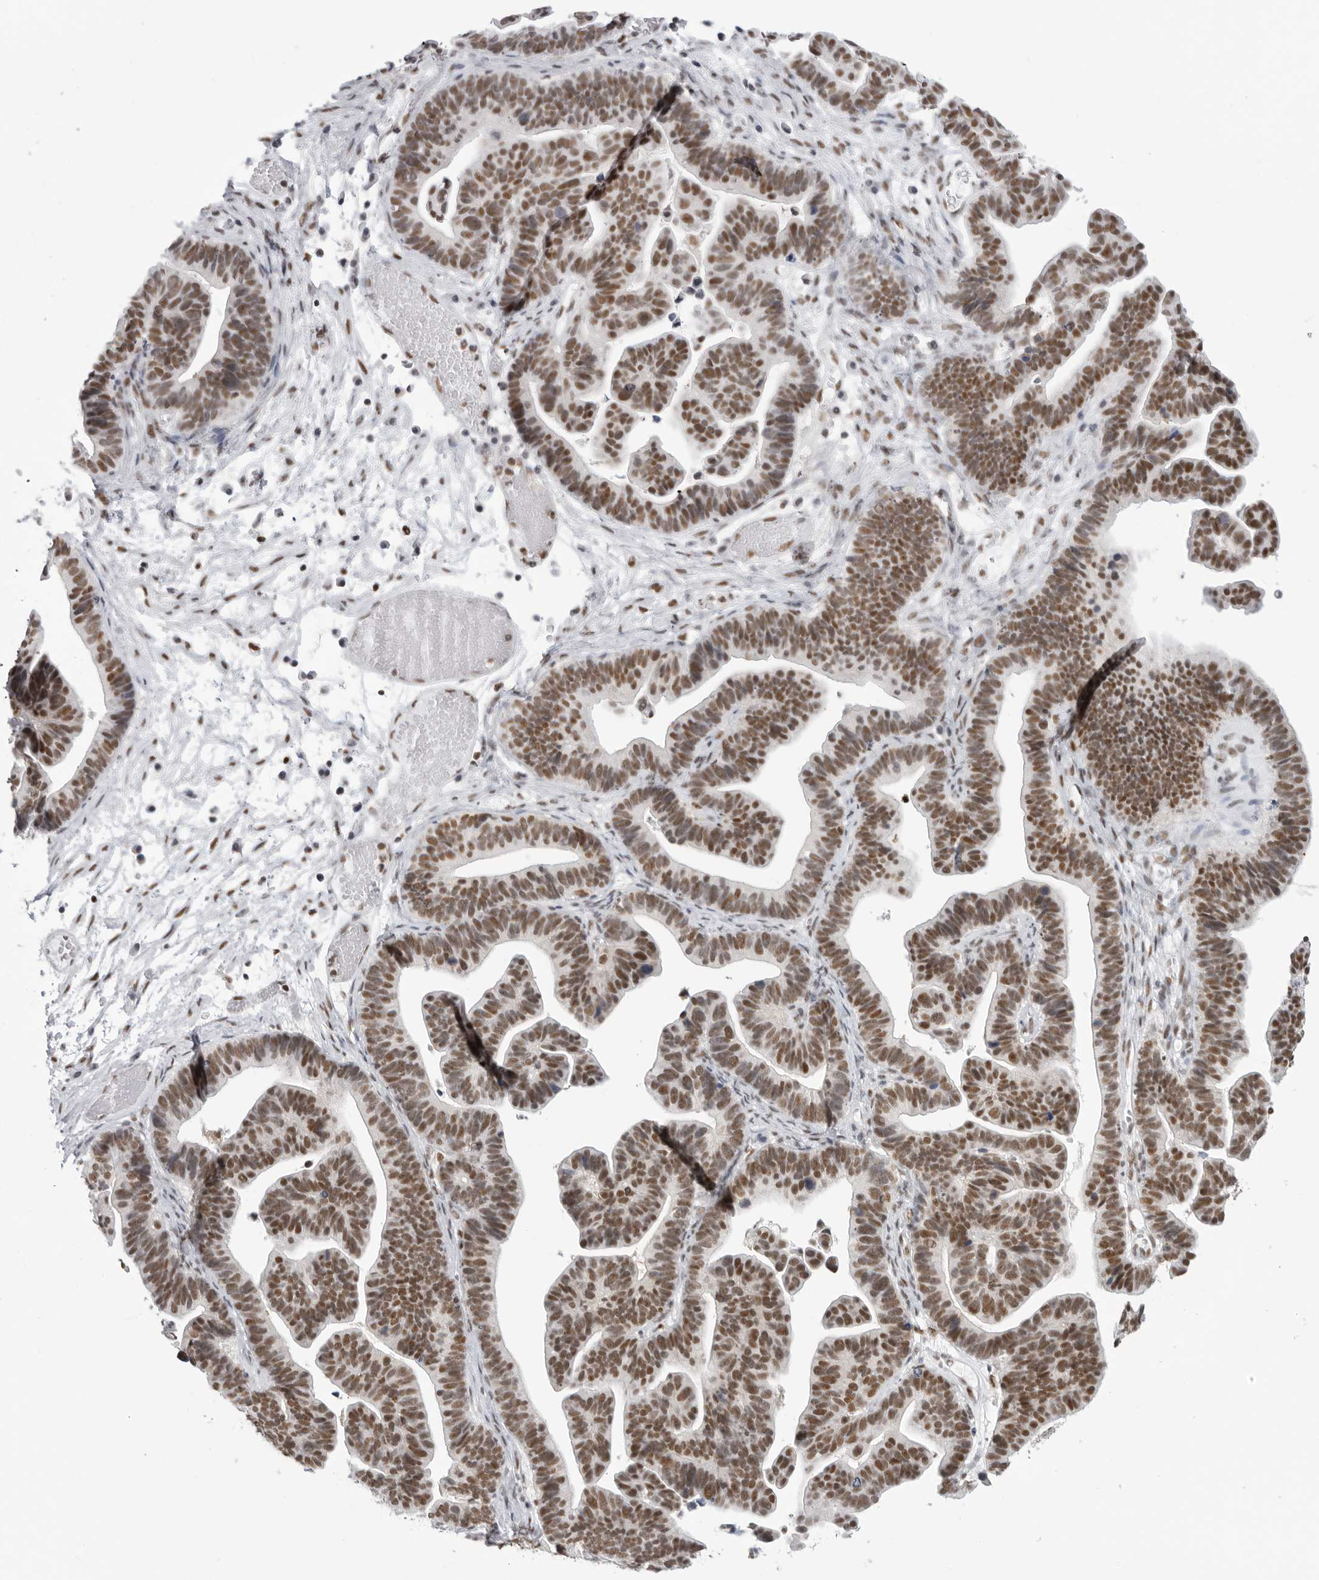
{"staining": {"intensity": "moderate", "quantity": ">75%", "location": "nuclear"}, "tissue": "ovarian cancer", "cell_type": "Tumor cells", "image_type": "cancer", "snomed": [{"axis": "morphology", "description": "Cystadenocarcinoma, serous, NOS"}, {"axis": "topography", "description": "Ovary"}], "caption": "Brown immunohistochemical staining in ovarian cancer (serous cystadenocarcinoma) exhibits moderate nuclear expression in approximately >75% of tumor cells.", "gene": "RPA2", "patient": {"sex": "female", "age": 56}}